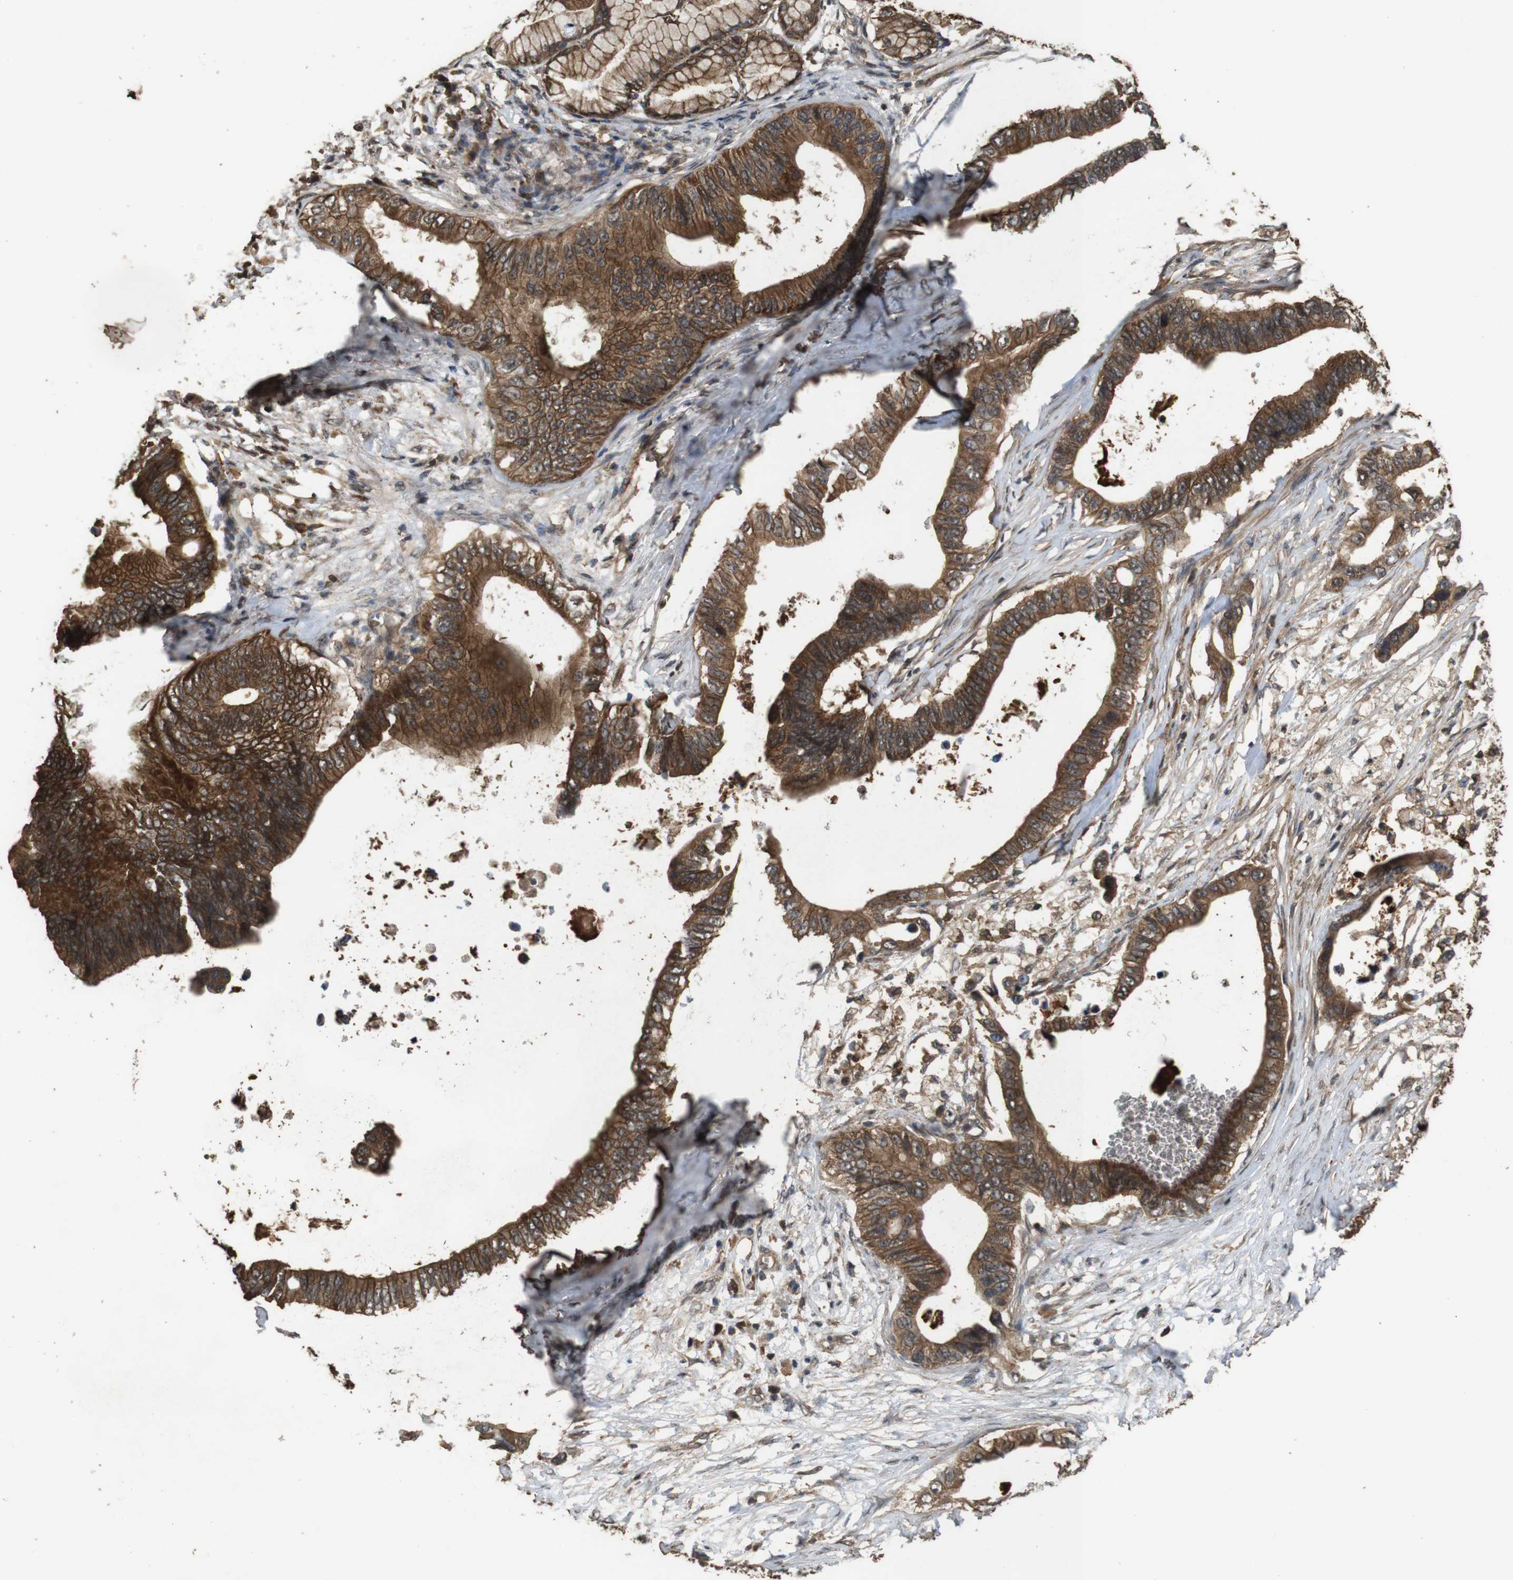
{"staining": {"intensity": "strong", "quantity": ">75%", "location": "cytoplasmic/membranous"}, "tissue": "pancreatic cancer", "cell_type": "Tumor cells", "image_type": "cancer", "snomed": [{"axis": "morphology", "description": "Adenocarcinoma, NOS"}, {"axis": "topography", "description": "Pancreas"}], "caption": "Immunohistochemical staining of human pancreatic cancer exhibits strong cytoplasmic/membranous protein positivity in approximately >75% of tumor cells.", "gene": "BAG4", "patient": {"sex": "male", "age": 77}}